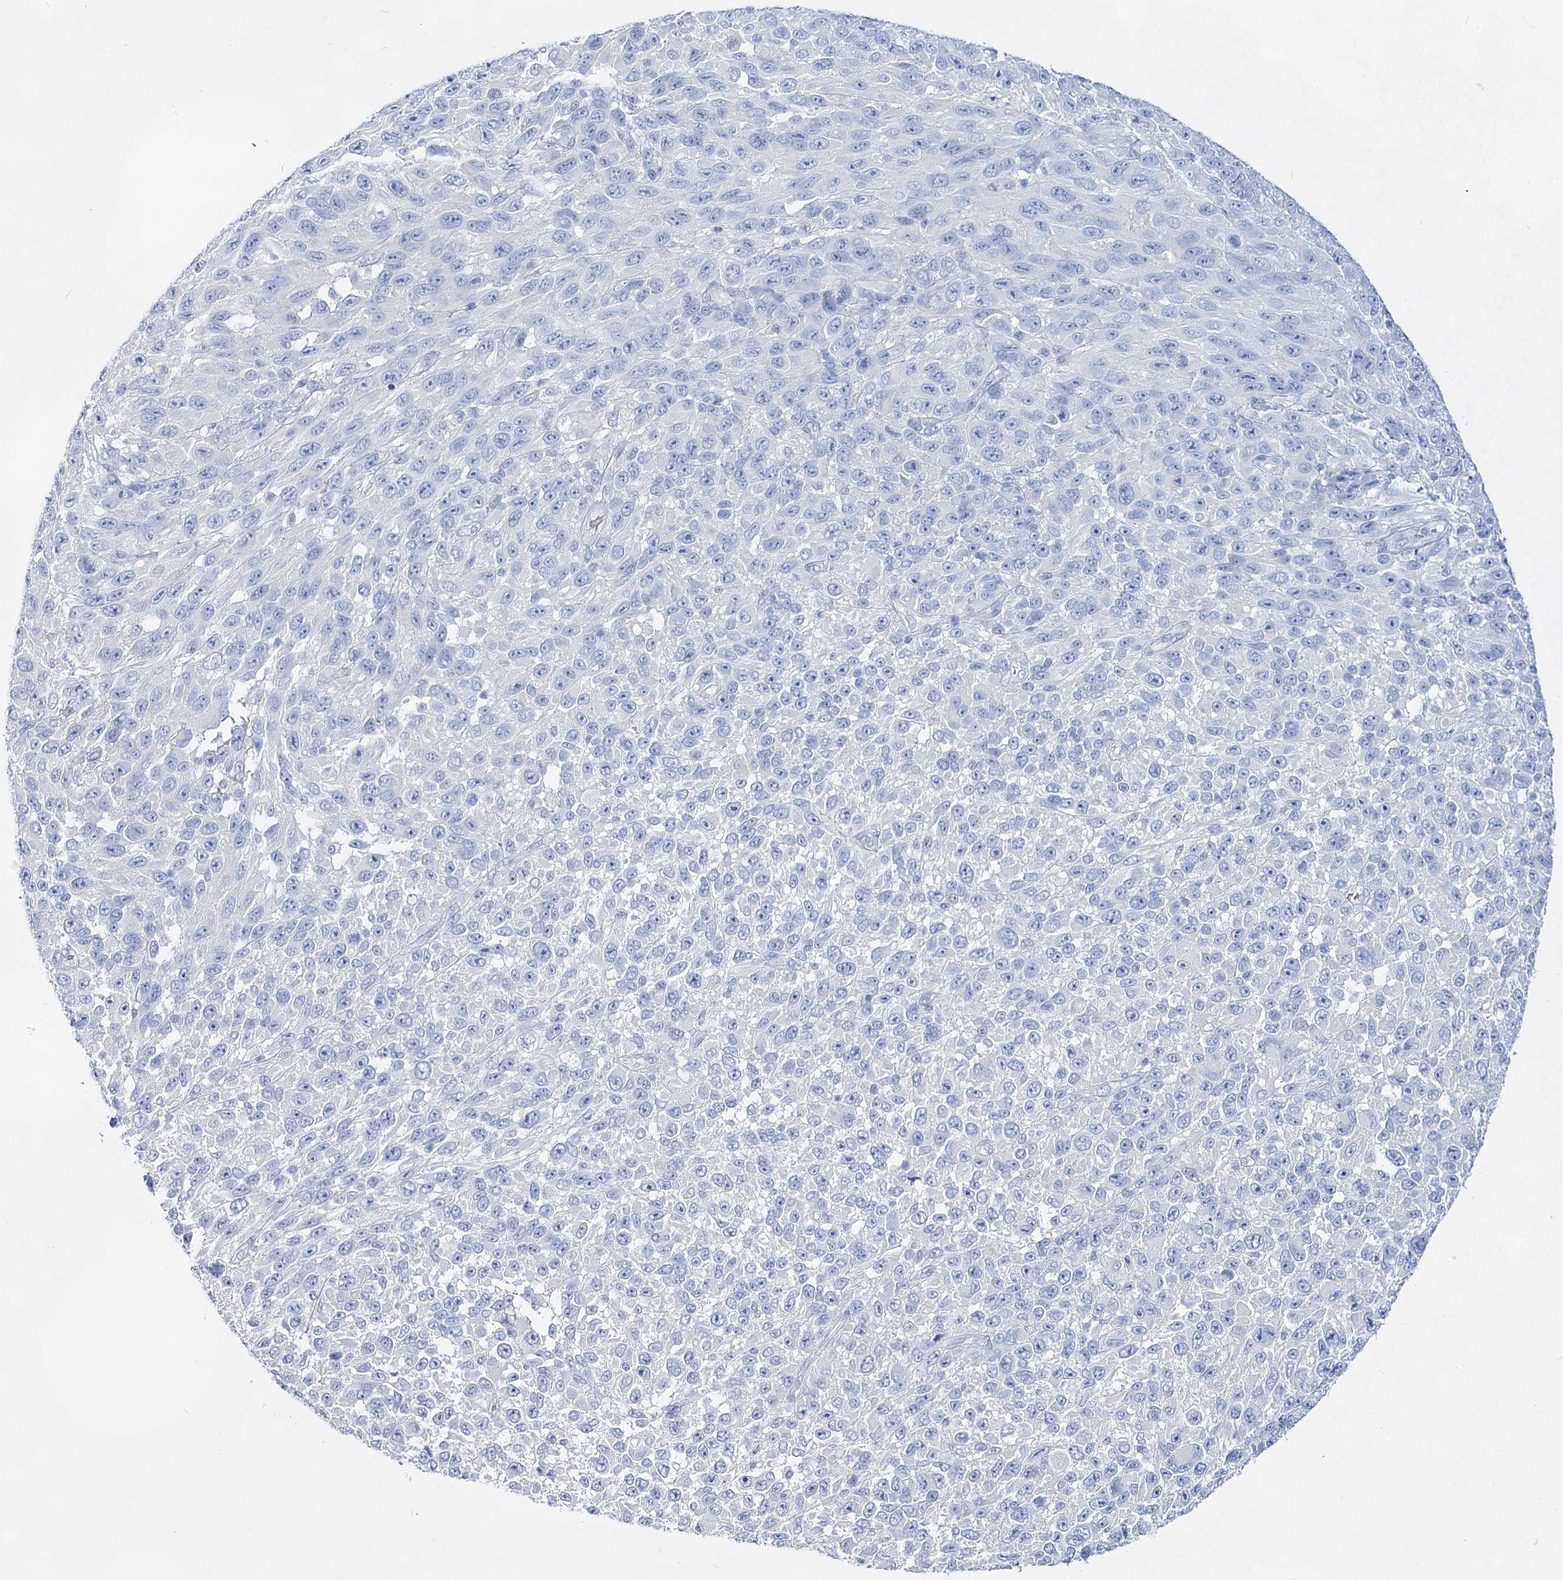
{"staining": {"intensity": "negative", "quantity": "none", "location": "none"}, "tissue": "melanoma", "cell_type": "Tumor cells", "image_type": "cancer", "snomed": [{"axis": "morphology", "description": "Malignant melanoma, NOS"}, {"axis": "topography", "description": "Skin"}], "caption": "This is a image of immunohistochemistry staining of malignant melanoma, which shows no positivity in tumor cells.", "gene": "SLC17A2", "patient": {"sex": "female", "age": 96}}